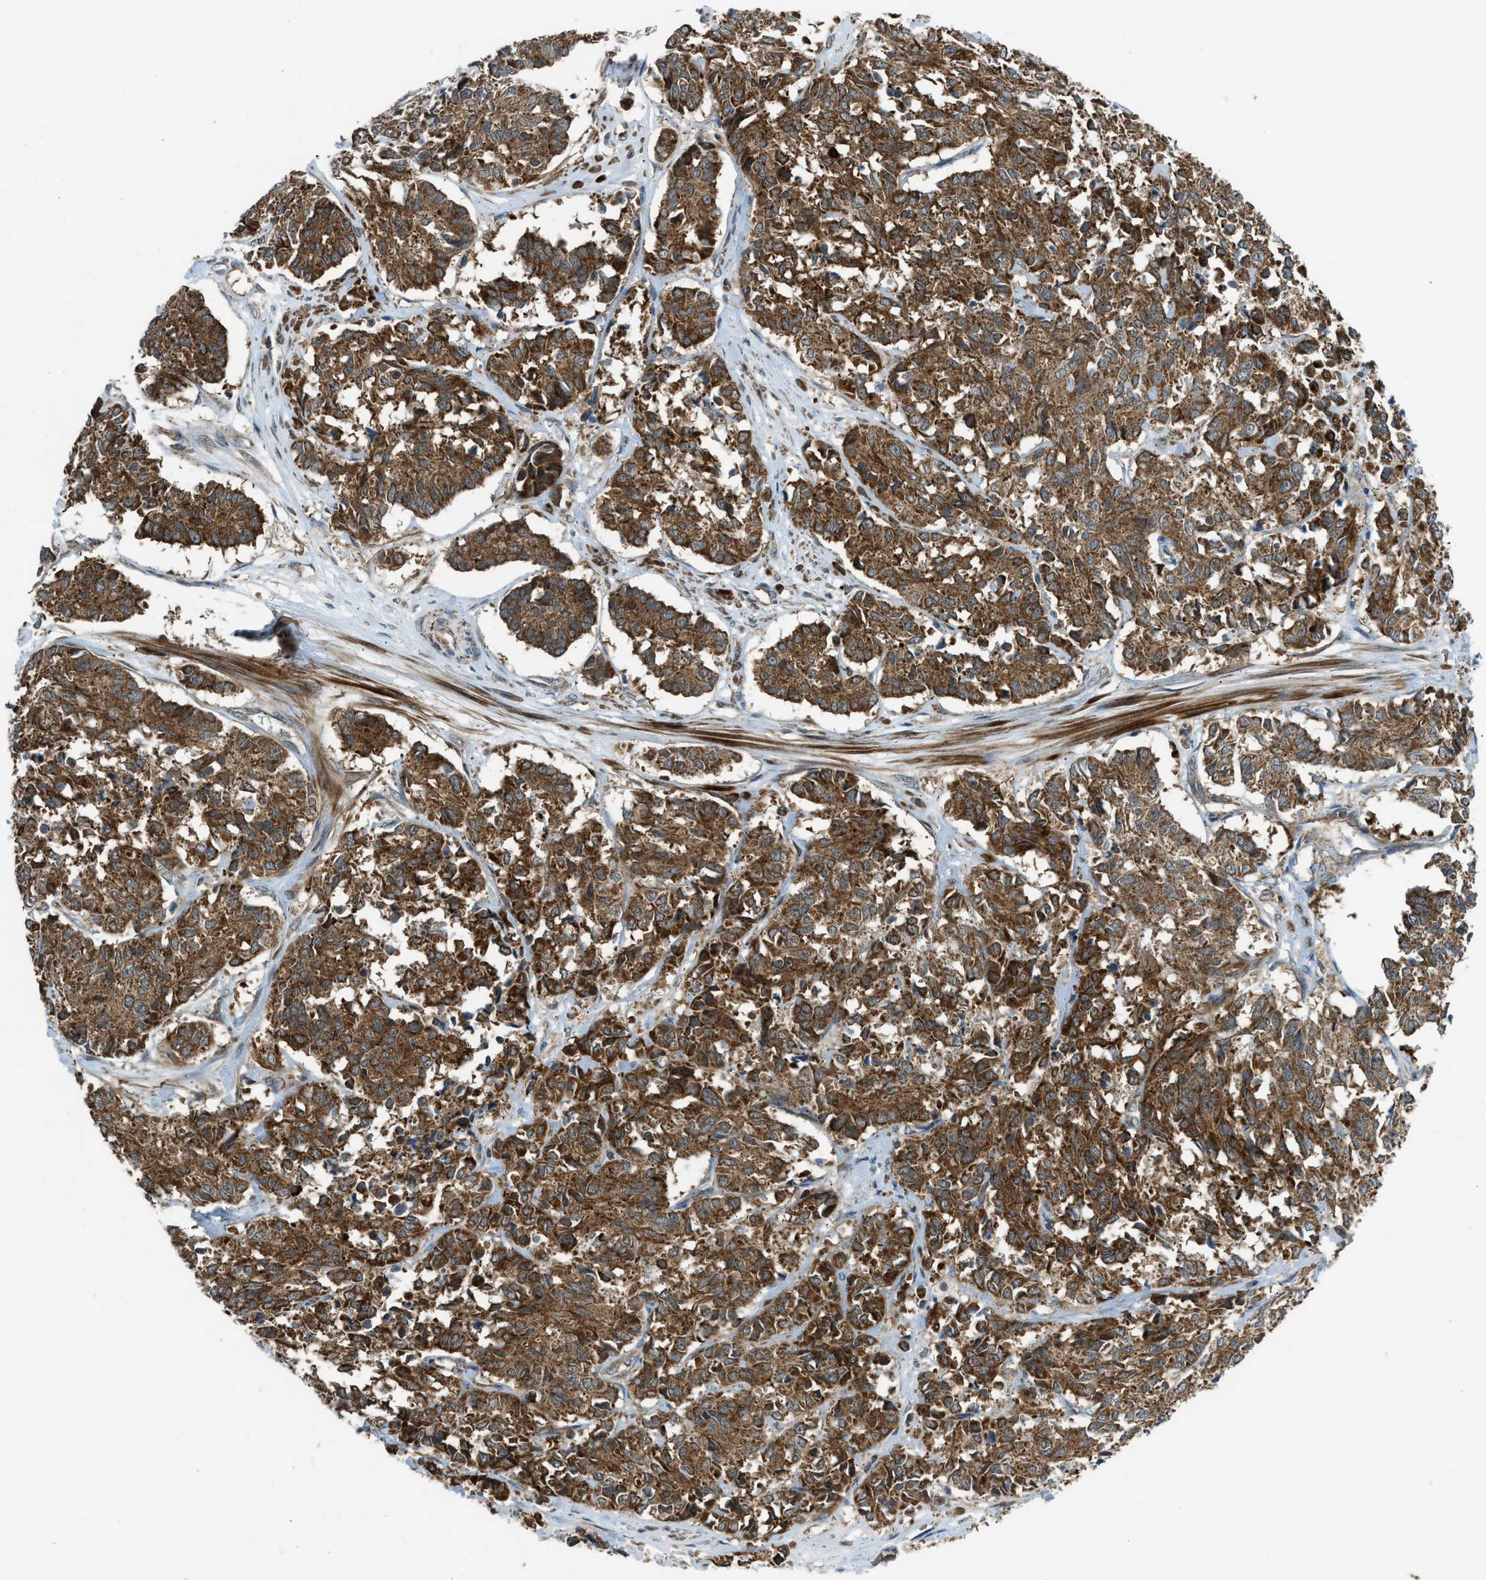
{"staining": {"intensity": "strong", "quantity": ">75%", "location": "cytoplasmic/membranous"}, "tissue": "cervical cancer", "cell_type": "Tumor cells", "image_type": "cancer", "snomed": [{"axis": "morphology", "description": "Squamous cell carcinoma, NOS"}, {"axis": "topography", "description": "Cervix"}], "caption": "Protein positivity by IHC shows strong cytoplasmic/membranous expression in about >75% of tumor cells in cervical cancer (squamous cell carcinoma).", "gene": "SESN2", "patient": {"sex": "female", "age": 35}}